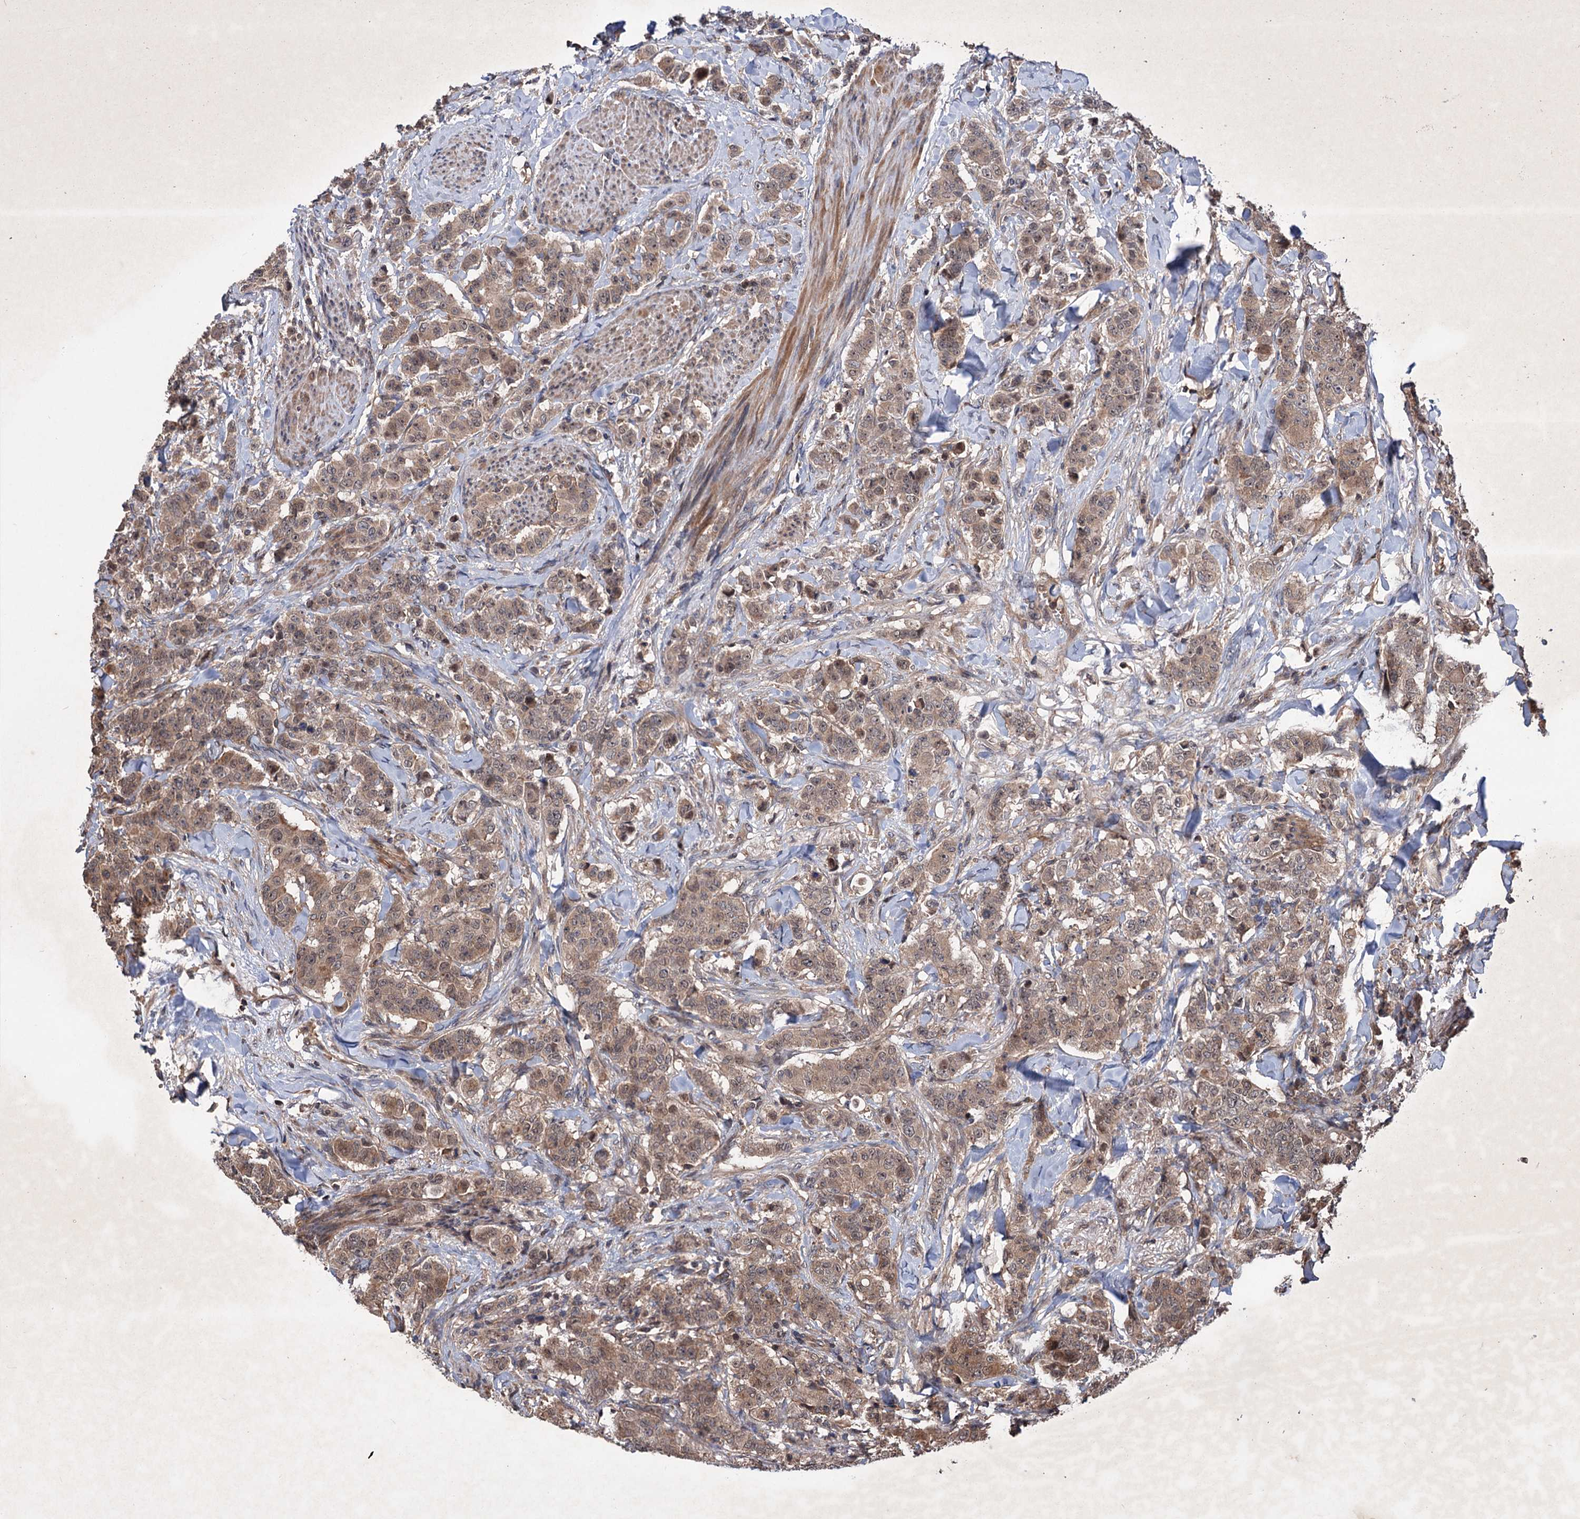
{"staining": {"intensity": "moderate", "quantity": ">75%", "location": "cytoplasmic/membranous,nuclear"}, "tissue": "breast cancer", "cell_type": "Tumor cells", "image_type": "cancer", "snomed": [{"axis": "morphology", "description": "Duct carcinoma"}, {"axis": "topography", "description": "Breast"}], "caption": "High-power microscopy captured an immunohistochemistry image of invasive ductal carcinoma (breast), revealing moderate cytoplasmic/membranous and nuclear staining in about >75% of tumor cells. (IHC, brightfield microscopy, high magnification).", "gene": "ADK", "patient": {"sex": "female", "age": 40}}